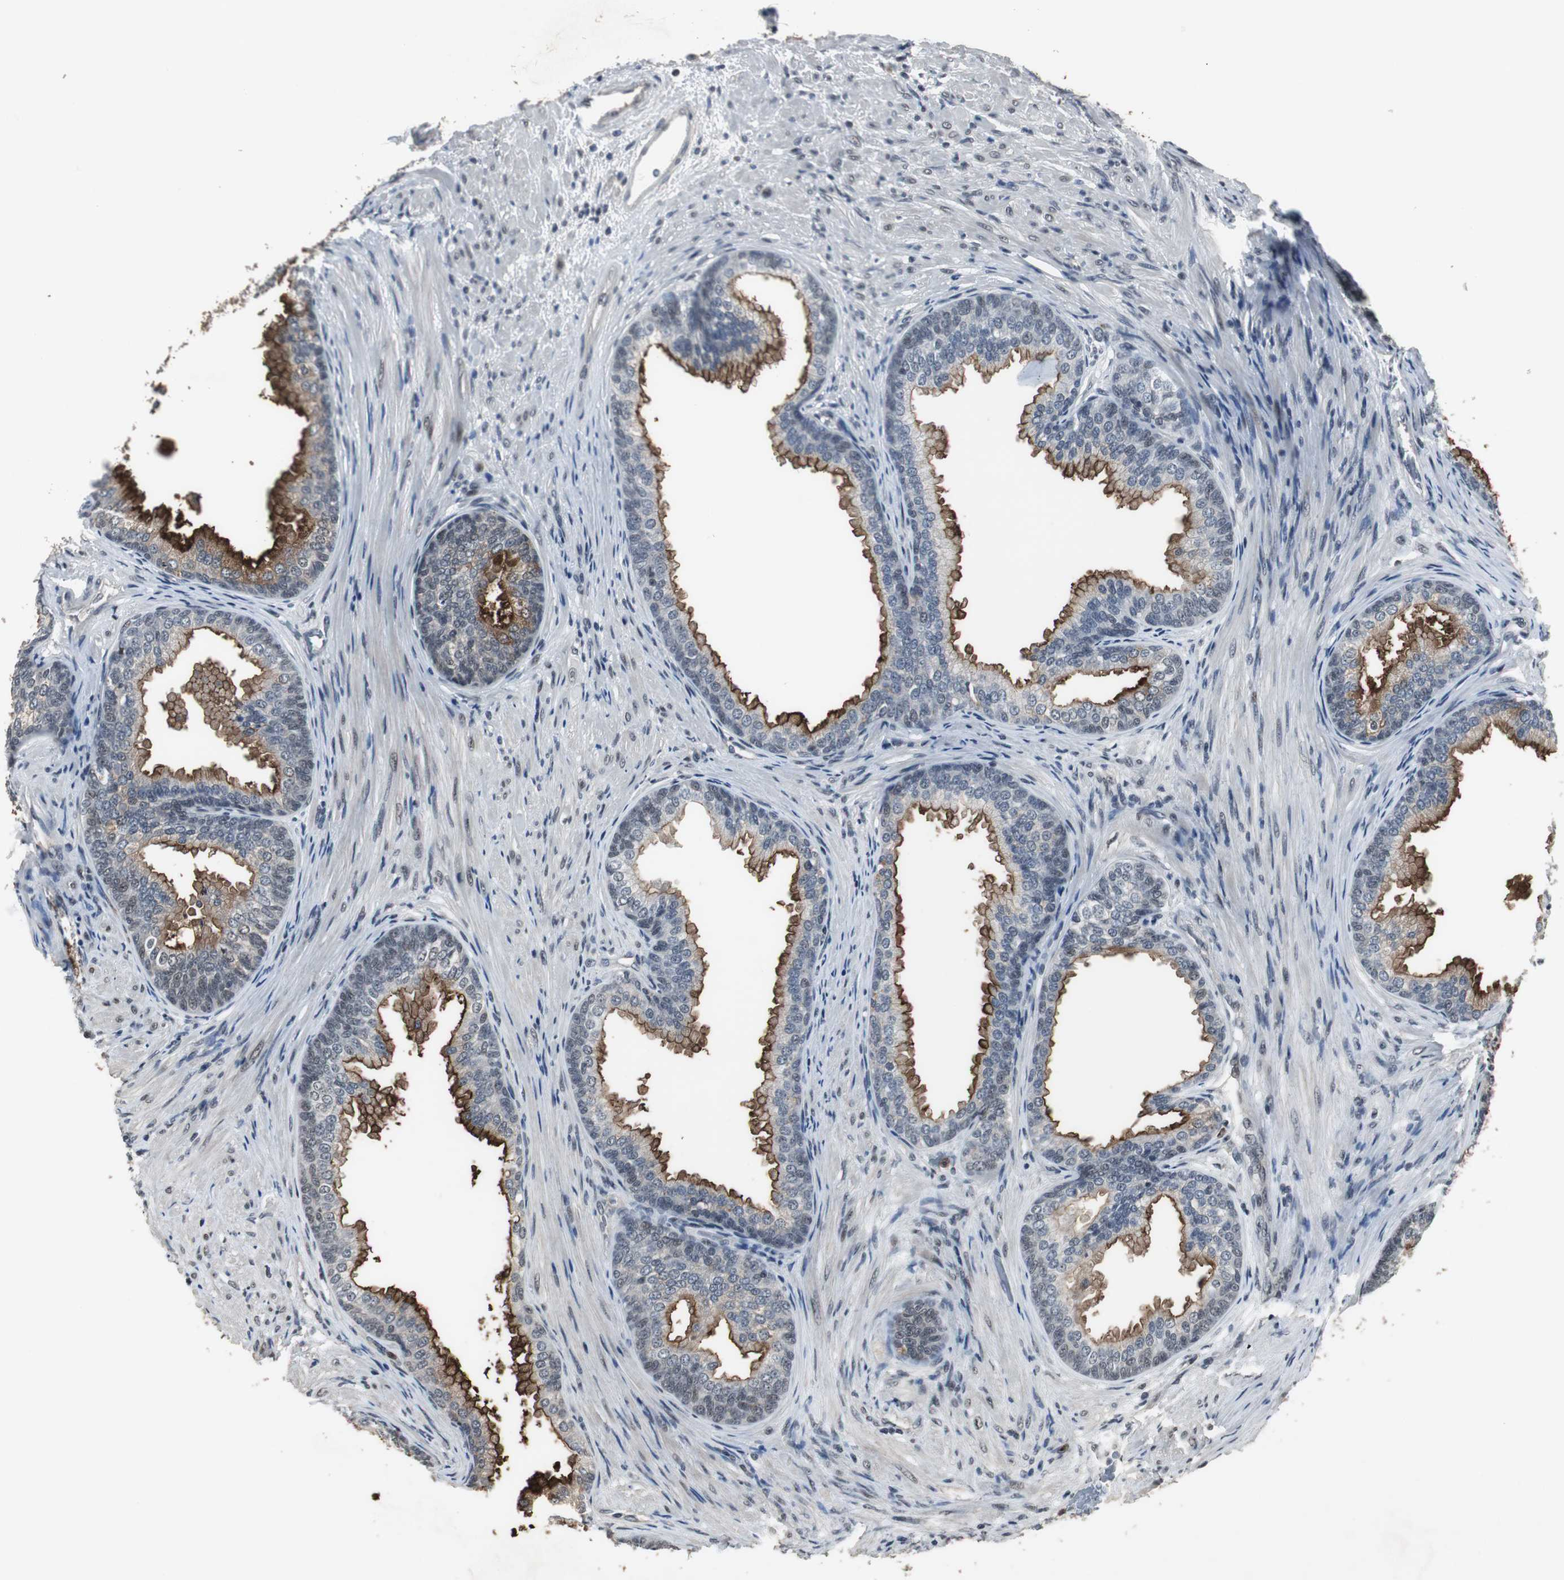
{"staining": {"intensity": "strong", "quantity": ">75%", "location": "cytoplasmic/membranous"}, "tissue": "prostate", "cell_type": "Glandular cells", "image_type": "normal", "snomed": [{"axis": "morphology", "description": "Normal tissue, NOS"}, {"axis": "topography", "description": "Prostate"}], "caption": "Immunohistochemical staining of benign prostate demonstrates >75% levels of strong cytoplasmic/membranous protein positivity in about >75% of glandular cells.", "gene": "MKX", "patient": {"sex": "male", "age": 76}}